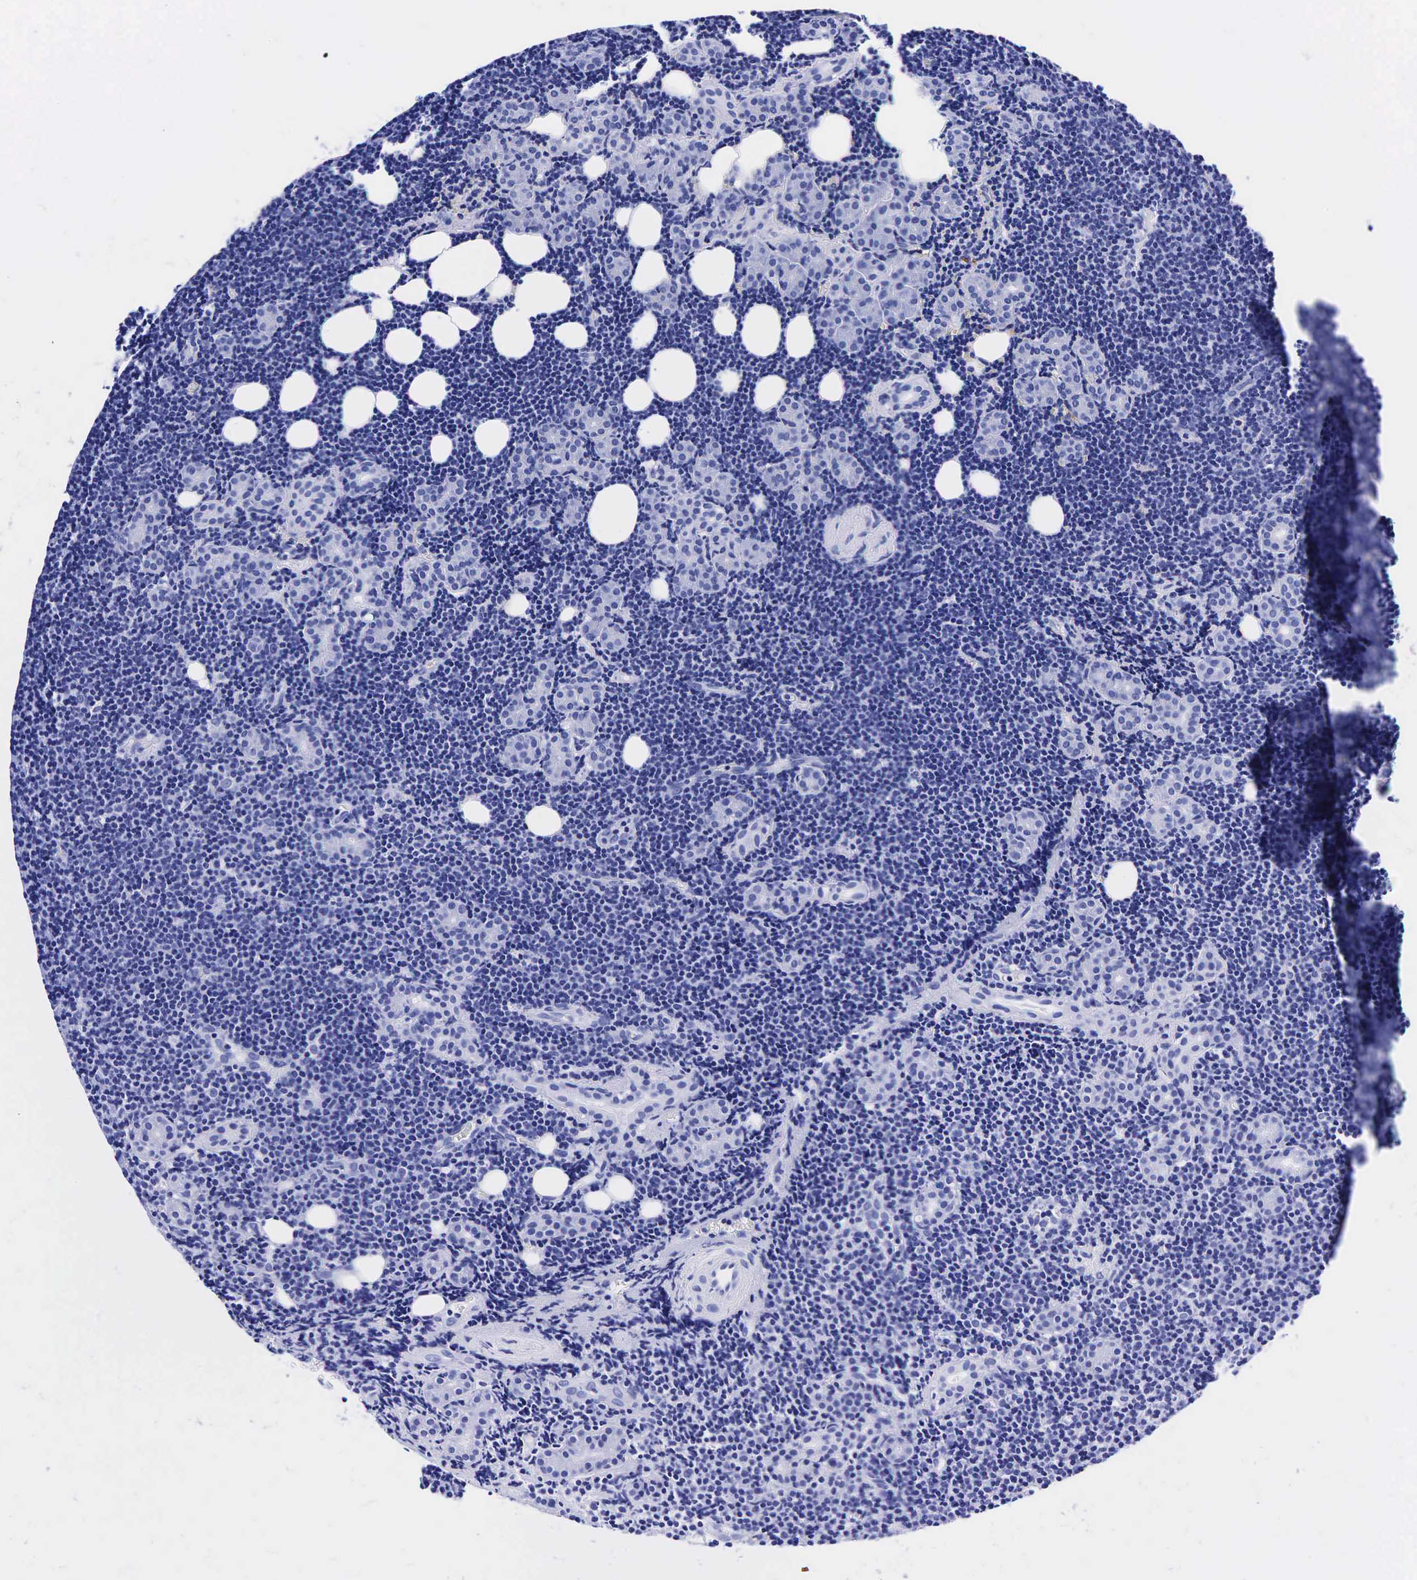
{"staining": {"intensity": "negative", "quantity": "none", "location": "none"}, "tissue": "lymphoma", "cell_type": "Tumor cells", "image_type": "cancer", "snomed": [{"axis": "morphology", "description": "Malignant lymphoma, non-Hodgkin's type, Low grade"}, {"axis": "topography", "description": "Lymph node"}], "caption": "Tumor cells show no significant positivity in lymphoma.", "gene": "GAST", "patient": {"sex": "male", "age": 57}}